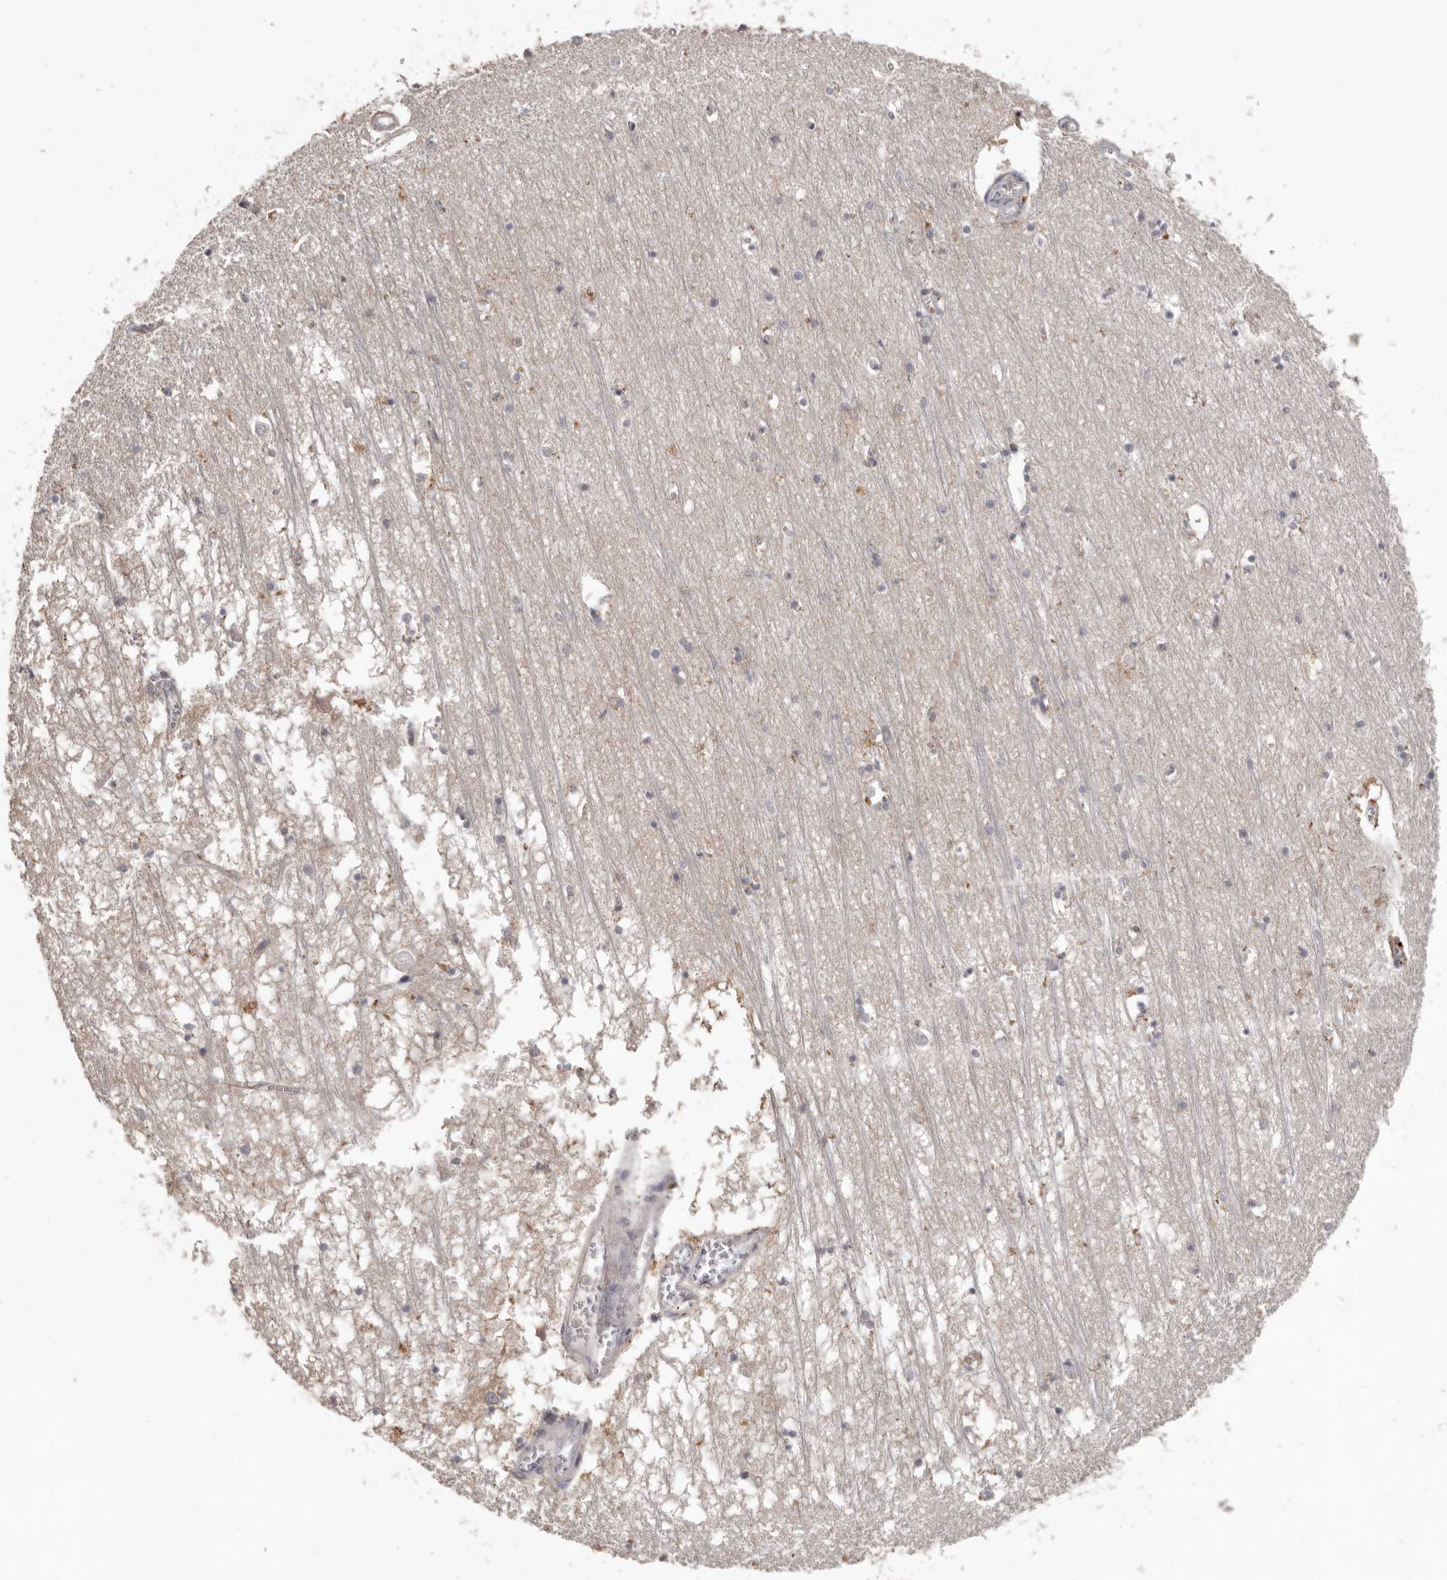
{"staining": {"intensity": "negative", "quantity": "none", "location": "none"}, "tissue": "hippocampus", "cell_type": "Glial cells", "image_type": "normal", "snomed": [{"axis": "morphology", "description": "Normal tissue, NOS"}, {"axis": "topography", "description": "Hippocampus"}], "caption": "This is an immunohistochemistry image of unremarkable hippocampus. There is no expression in glial cells.", "gene": "NMUR1", "patient": {"sex": "male", "age": 70}}